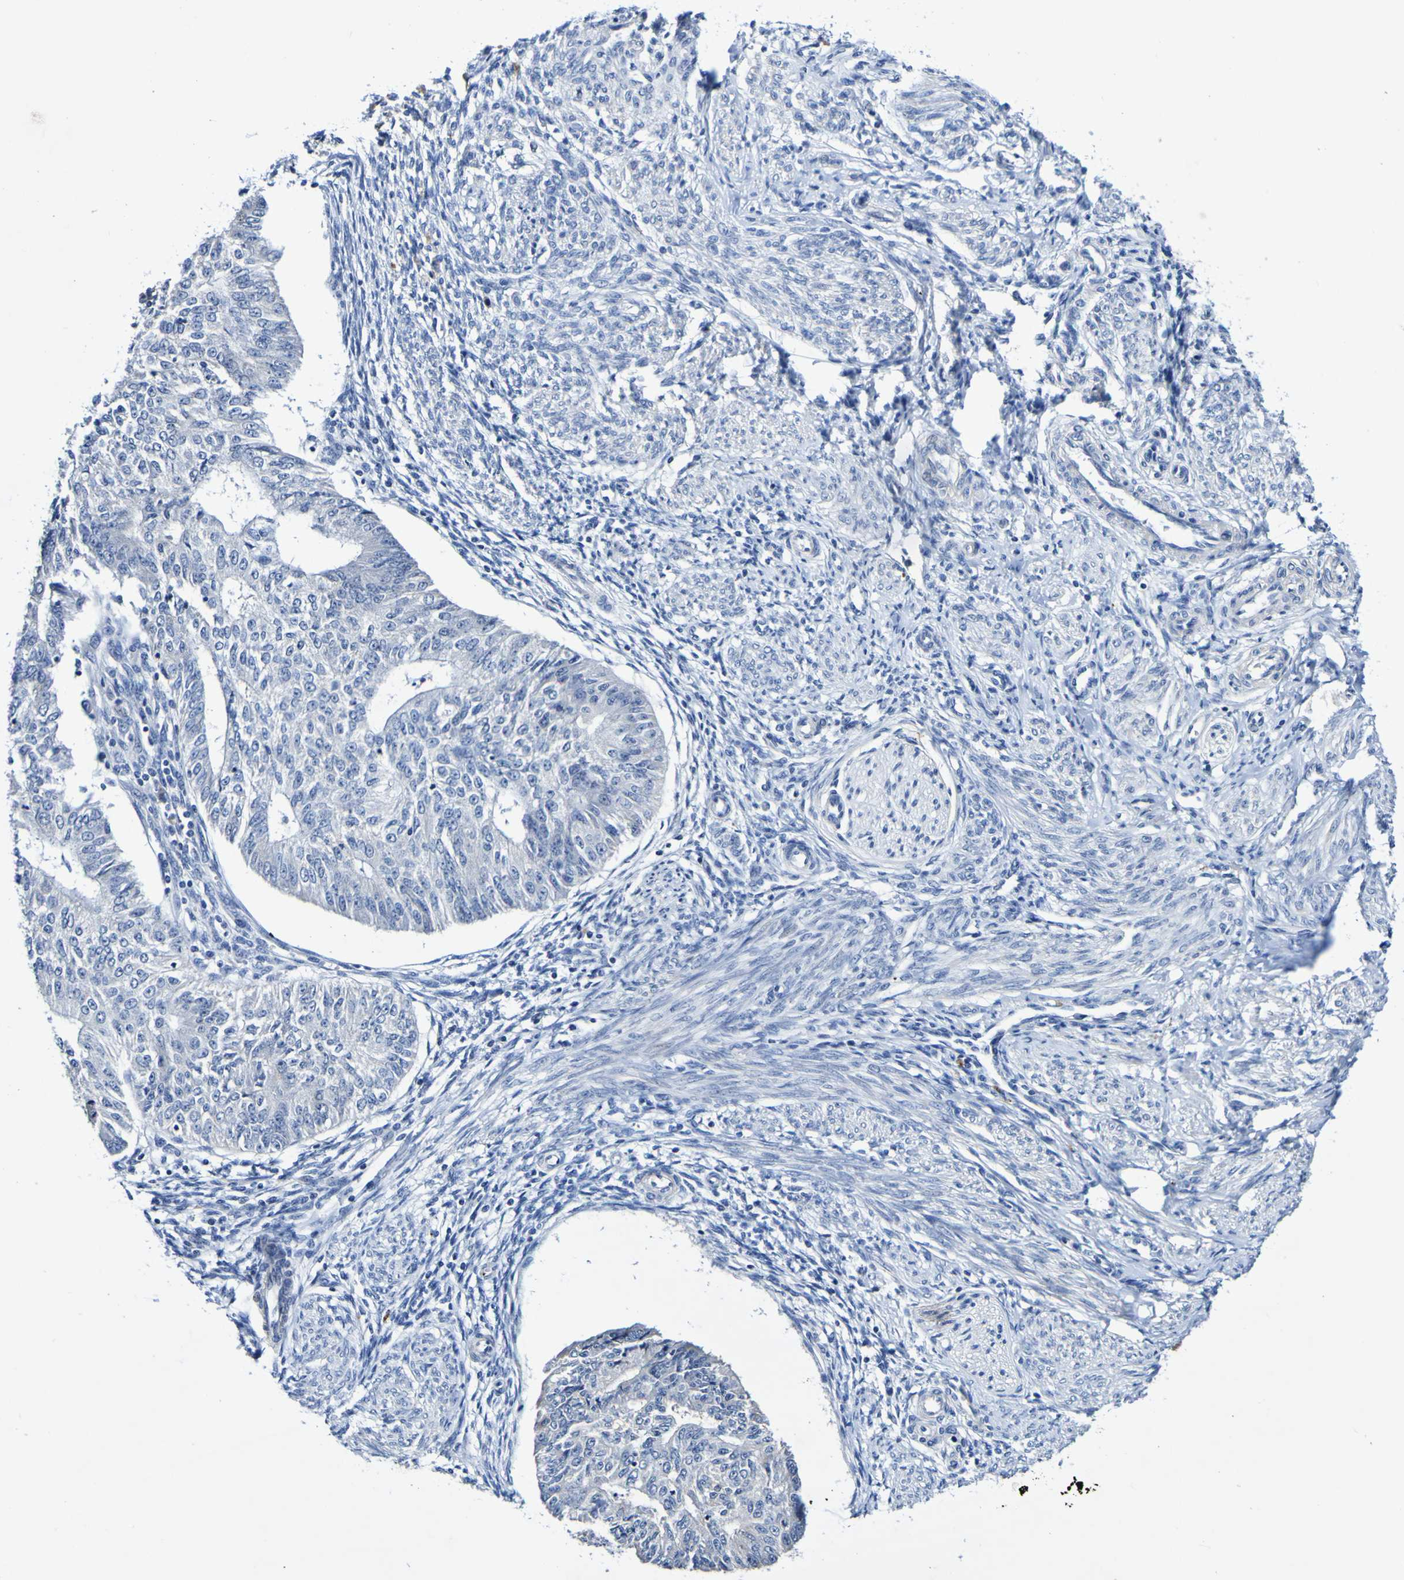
{"staining": {"intensity": "weak", "quantity": "<25%", "location": "cytoplasmic/membranous"}, "tissue": "endometrial cancer", "cell_type": "Tumor cells", "image_type": "cancer", "snomed": [{"axis": "morphology", "description": "Adenocarcinoma, NOS"}, {"axis": "topography", "description": "Endometrium"}], "caption": "Immunohistochemistry (IHC) of adenocarcinoma (endometrial) demonstrates no positivity in tumor cells.", "gene": "ACVR1C", "patient": {"sex": "female", "age": 32}}